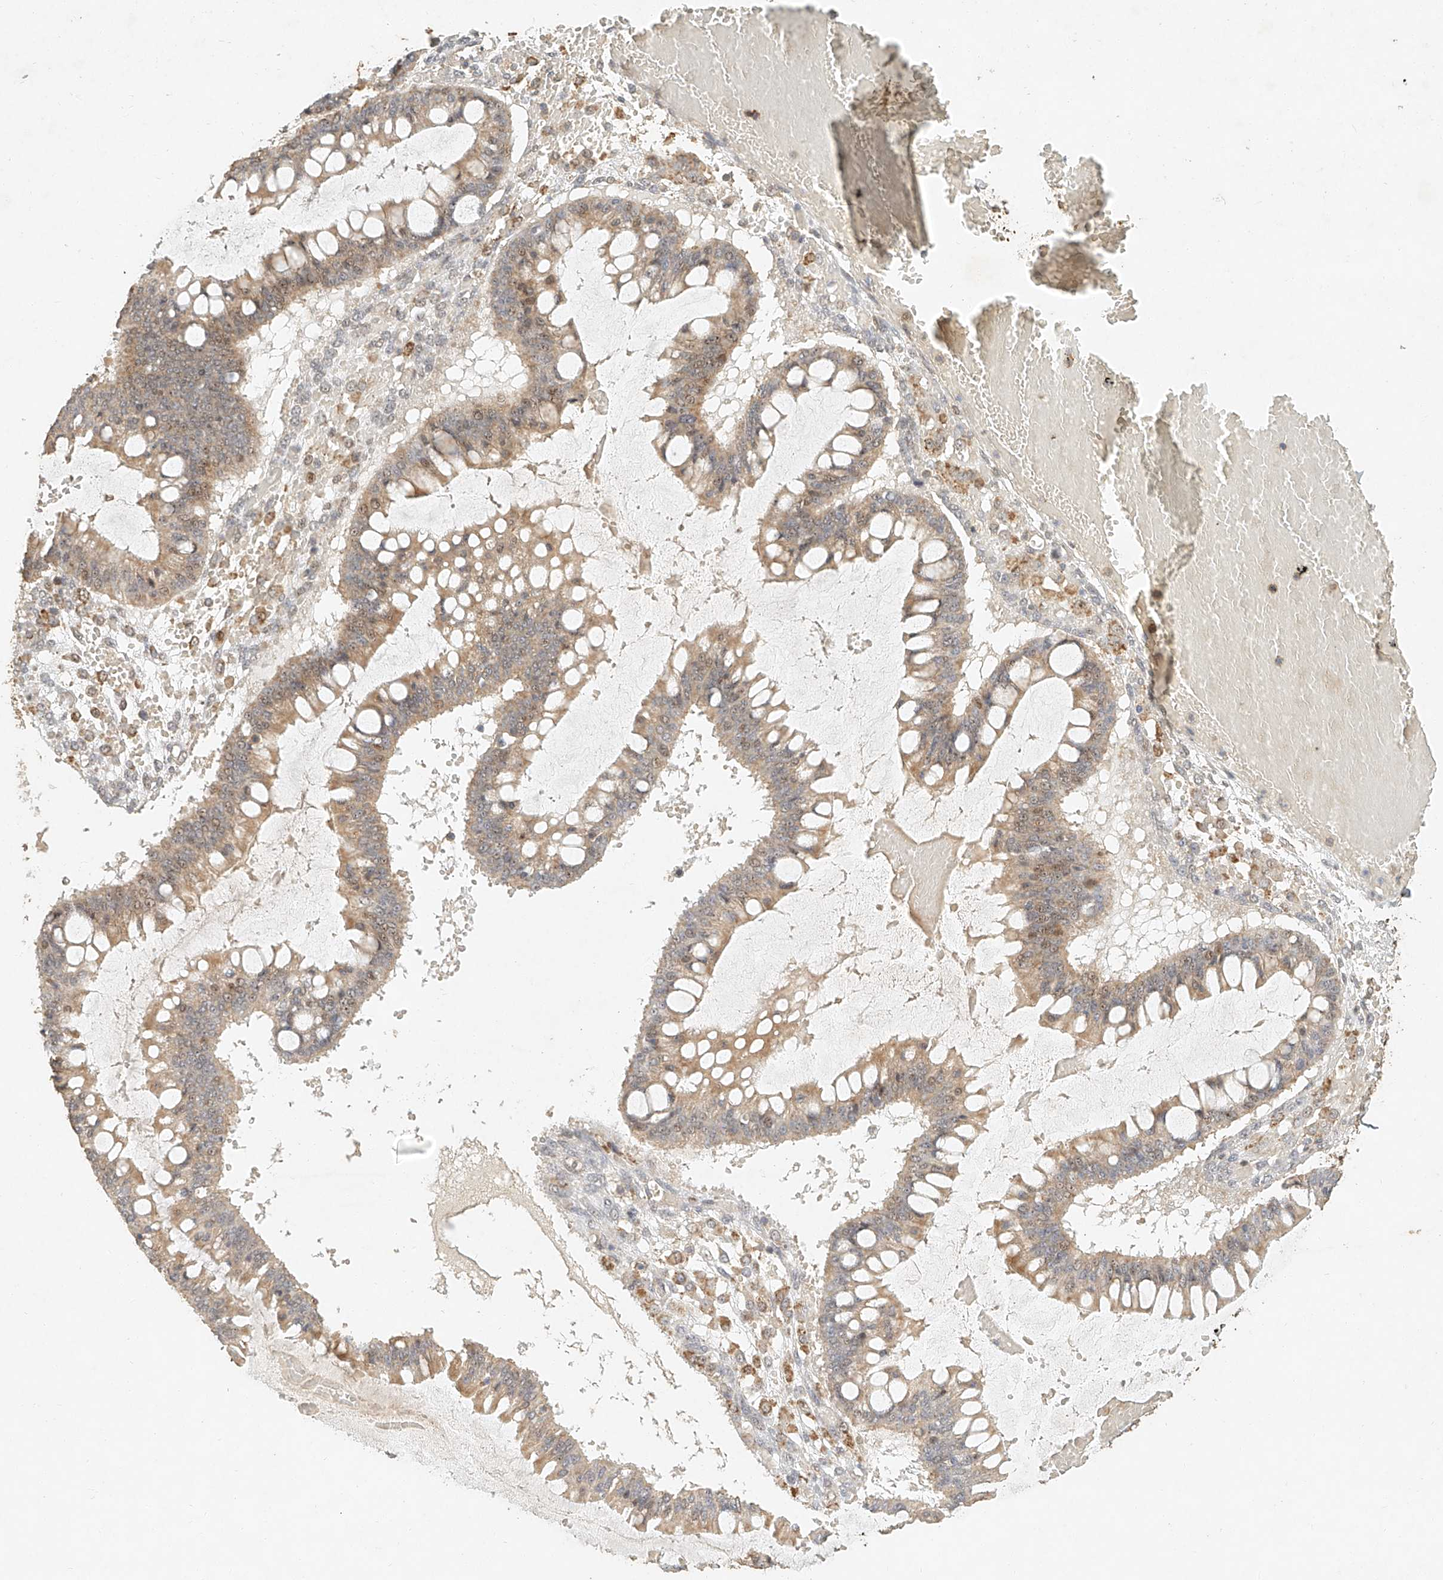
{"staining": {"intensity": "moderate", "quantity": ">75%", "location": "cytoplasmic/membranous,nuclear"}, "tissue": "ovarian cancer", "cell_type": "Tumor cells", "image_type": "cancer", "snomed": [{"axis": "morphology", "description": "Cystadenocarcinoma, mucinous, NOS"}, {"axis": "topography", "description": "Ovary"}], "caption": "Brown immunohistochemical staining in ovarian cancer exhibits moderate cytoplasmic/membranous and nuclear staining in approximately >75% of tumor cells.", "gene": "CXorf58", "patient": {"sex": "female", "age": 73}}